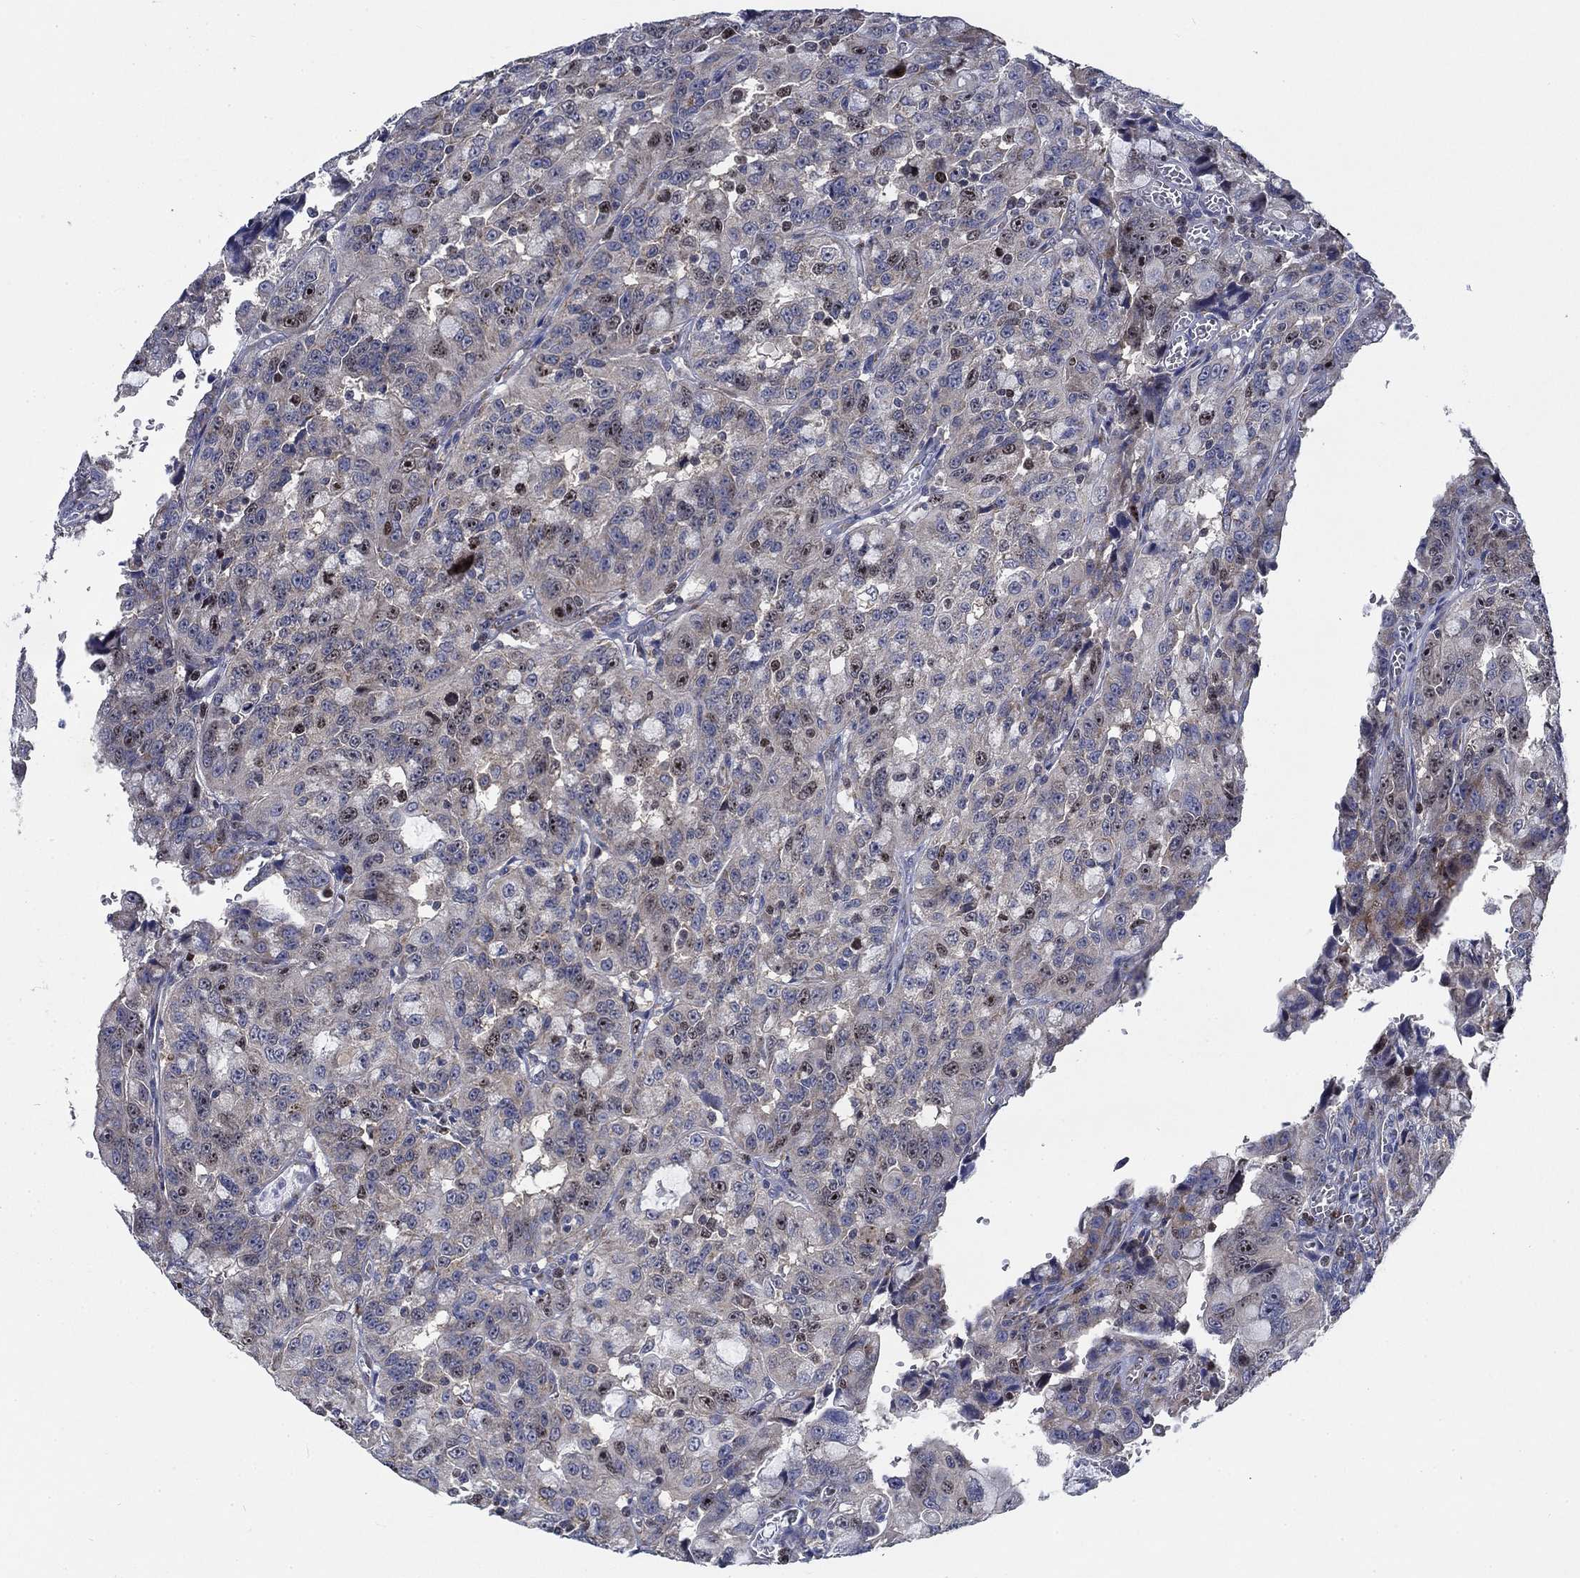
{"staining": {"intensity": "moderate", "quantity": "<25%", "location": "nuclear"}, "tissue": "urothelial cancer", "cell_type": "Tumor cells", "image_type": "cancer", "snomed": [{"axis": "morphology", "description": "Urothelial carcinoma, NOS"}, {"axis": "morphology", "description": "Urothelial carcinoma, High grade"}, {"axis": "topography", "description": "Urinary bladder"}], "caption": "Immunohistochemical staining of human high-grade urothelial carcinoma demonstrates low levels of moderate nuclear protein positivity in approximately <25% of tumor cells.", "gene": "MMP24", "patient": {"sex": "female", "age": 73}}